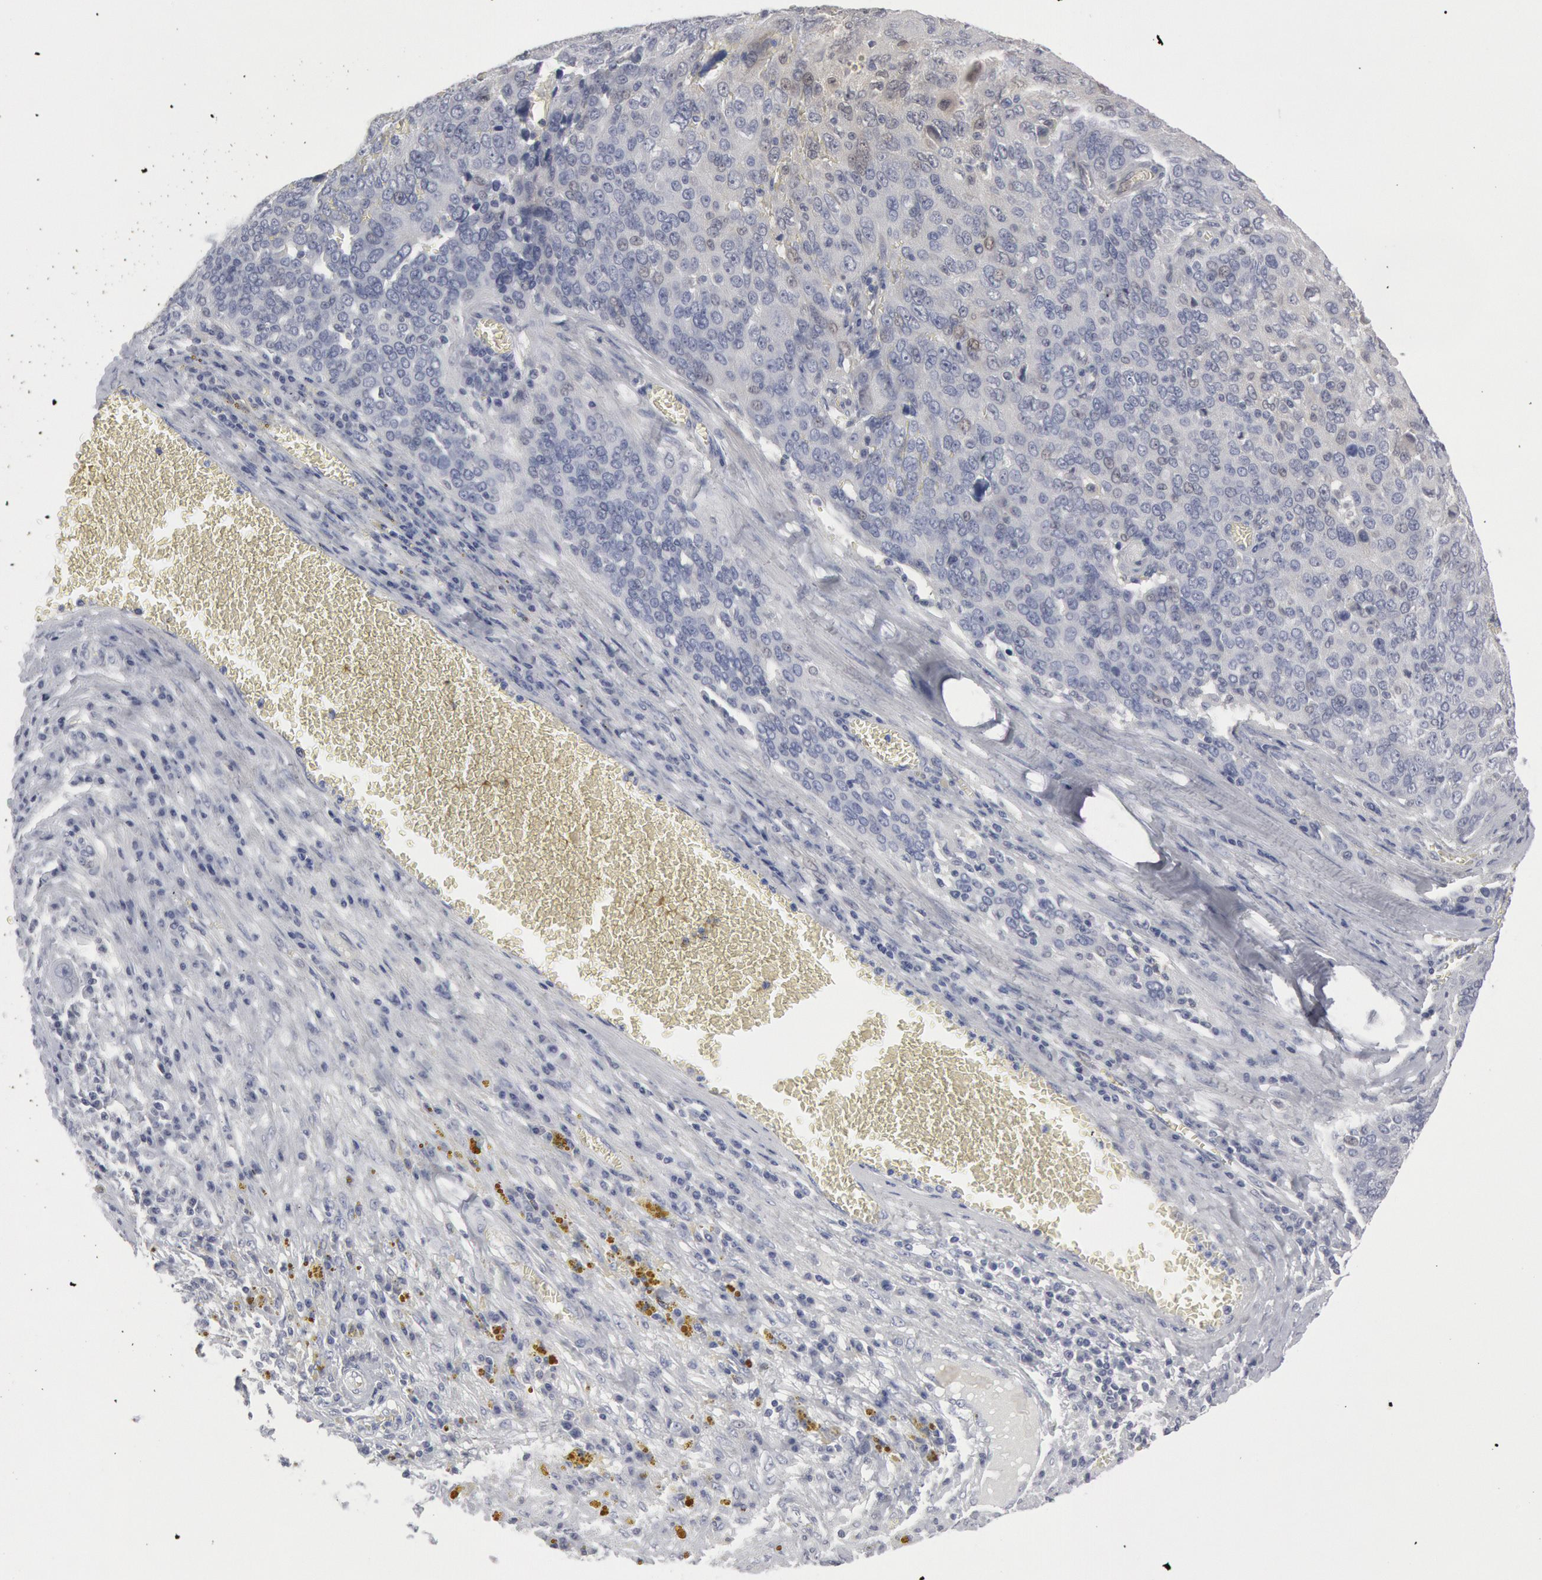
{"staining": {"intensity": "weak", "quantity": "<25%", "location": "cytoplasmic/membranous"}, "tissue": "ovarian cancer", "cell_type": "Tumor cells", "image_type": "cancer", "snomed": [{"axis": "morphology", "description": "Carcinoma, endometroid"}, {"axis": "topography", "description": "Ovary"}], "caption": "High magnification brightfield microscopy of endometroid carcinoma (ovarian) stained with DAB (brown) and counterstained with hematoxylin (blue): tumor cells show no significant staining.", "gene": "DMC1", "patient": {"sex": "female", "age": 75}}